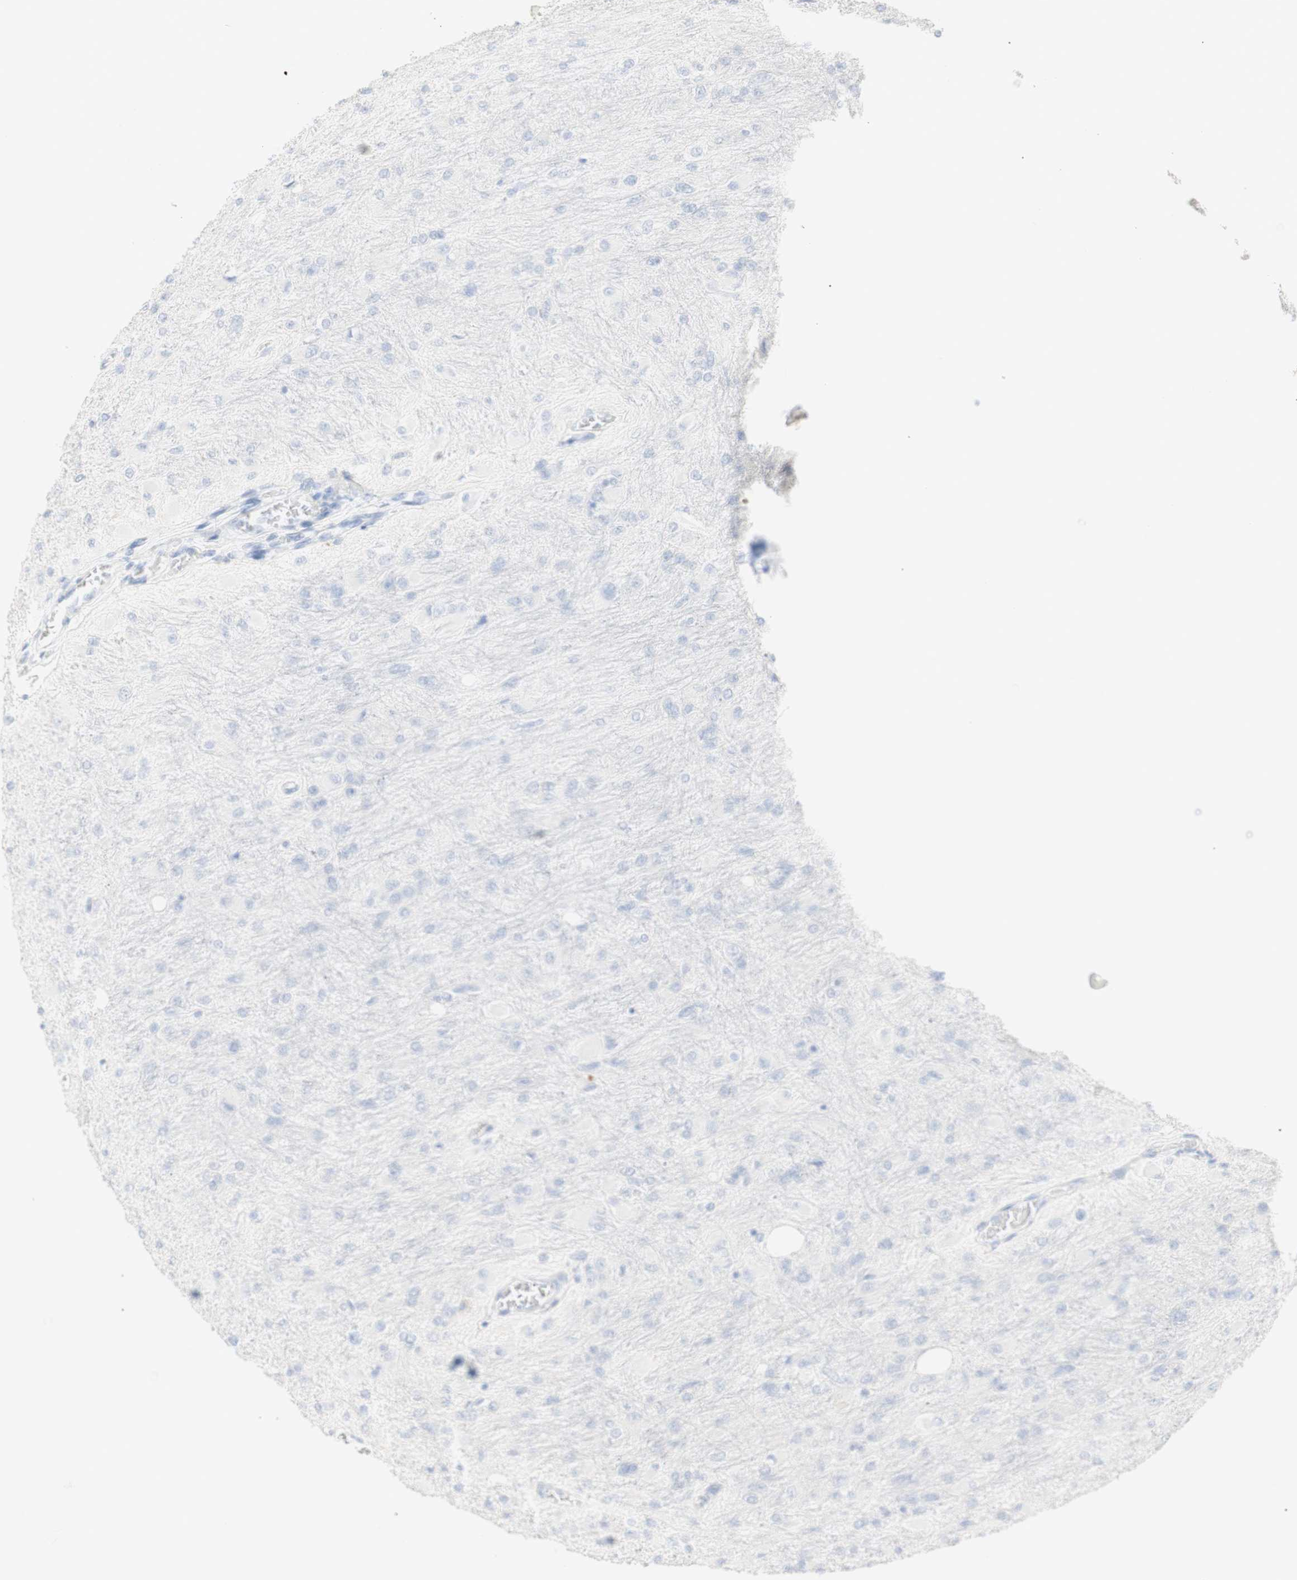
{"staining": {"intensity": "negative", "quantity": "none", "location": "none"}, "tissue": "glioma", "cell_type": "Tumor cells", "image_type": "cancer", "snomed": [{"axis": "morphology", "description": "Glioma, malignant, High grade"}, {"axis": "topography", "description": "Cerebral cortex"}], "caption": "Photomicrograph shows no protein staining in tumor cells of glioma tissue.", "gene": "B4GALNT3", "patient": {"sex": "female", "age": 36}}